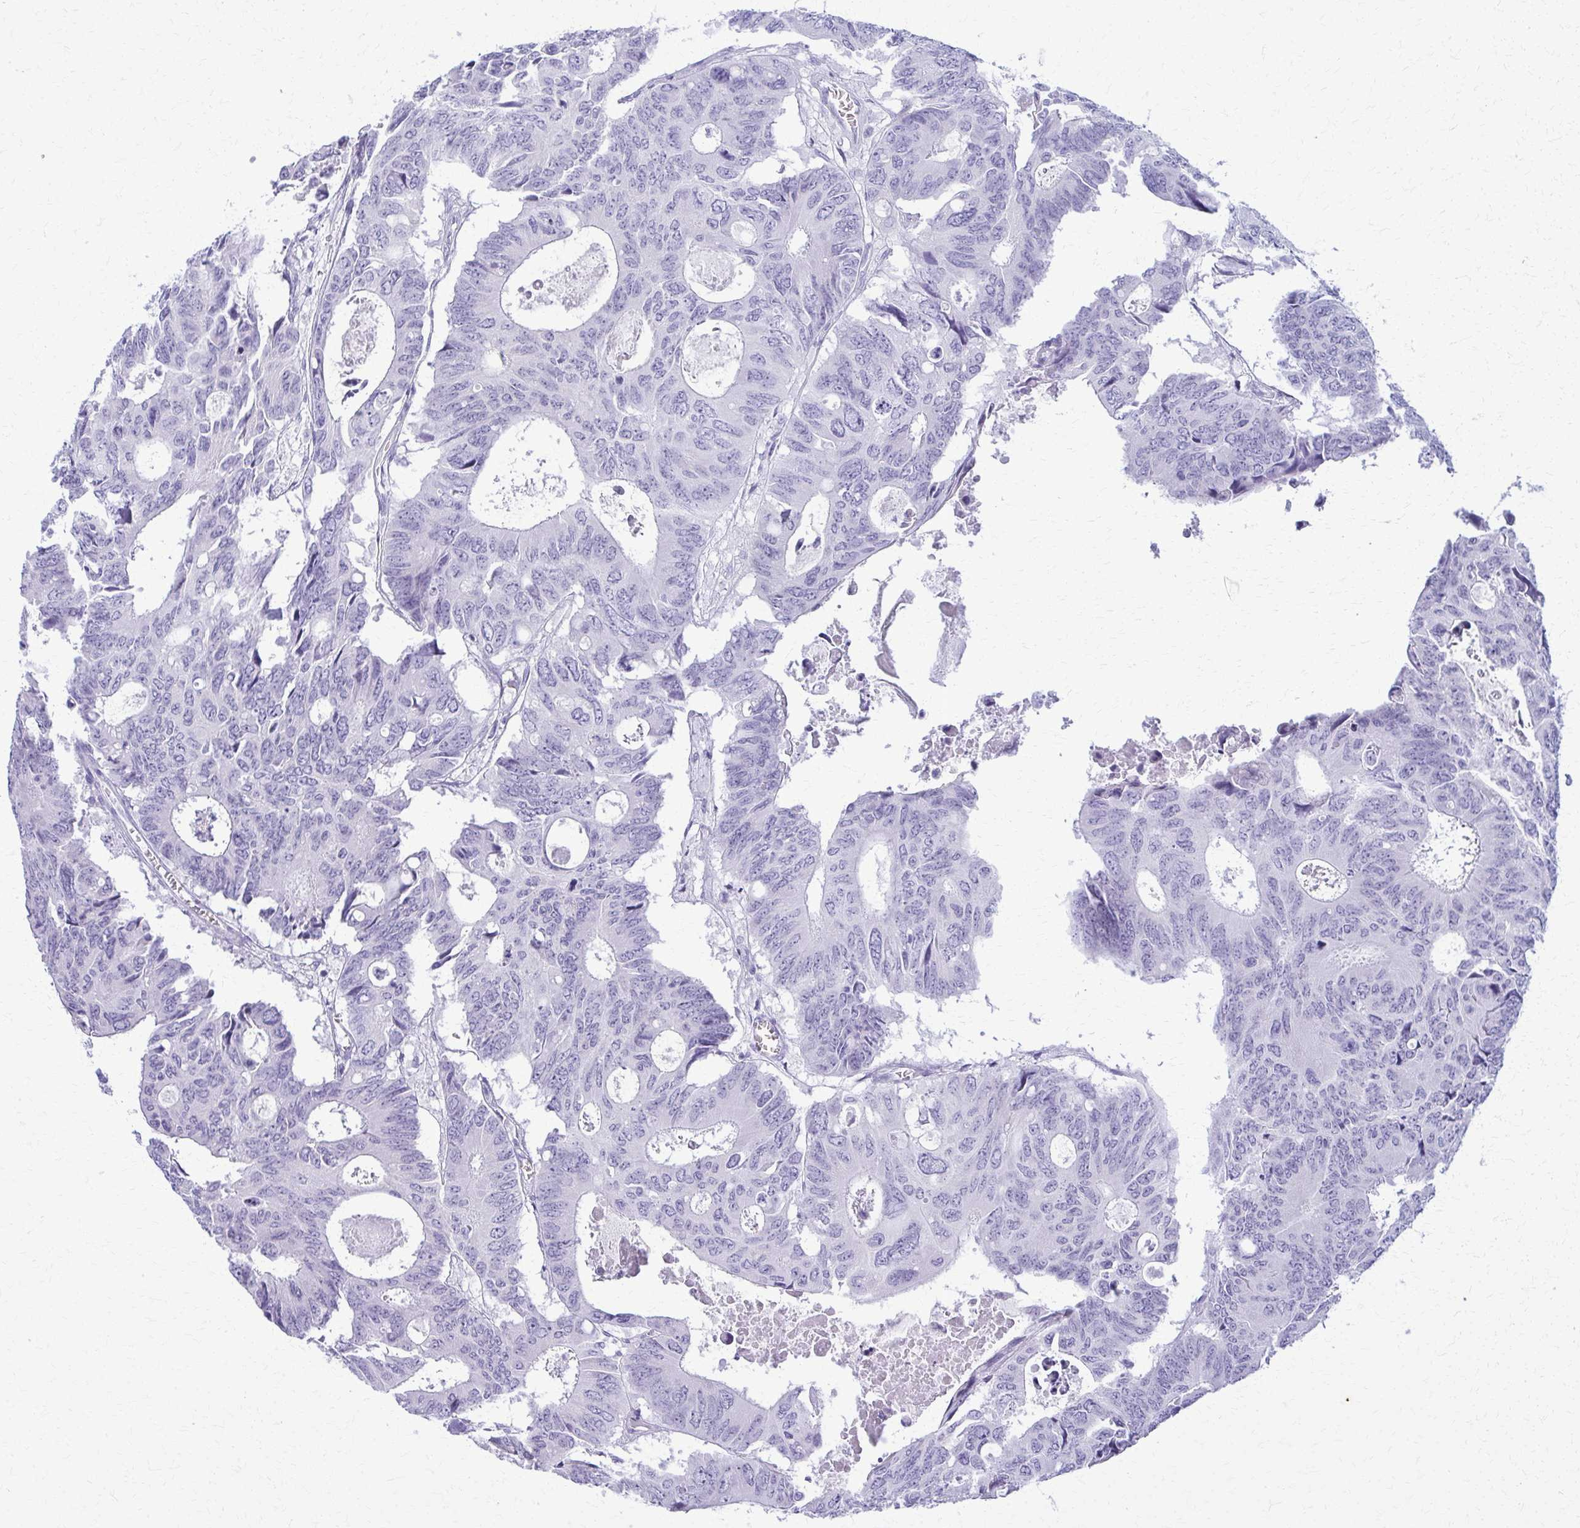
{"staining": {"intensity": "negative", "quantity": "none", "location": "none"}, "tissue": "colorectal cancer", "cell_type": "Tumor cells", "image_type": "cancer", "snomed": [{"axis": "morphology", "description": "Adenocarcinoma, NOS"}, {"axis": "topography", "description": "Rectum"}], "caption": "Immunohistochemistry photomicrograph of human colorectal adenocarcinoma stained for a protein (brown), which demonstrates no staining in tumor cells. The staining is performed using DAB brown chromogen with nuclei counter-stained in using hematoxylin.", "gene": "ACSM2B", "patient": {"sex": "male", "age": 76}}